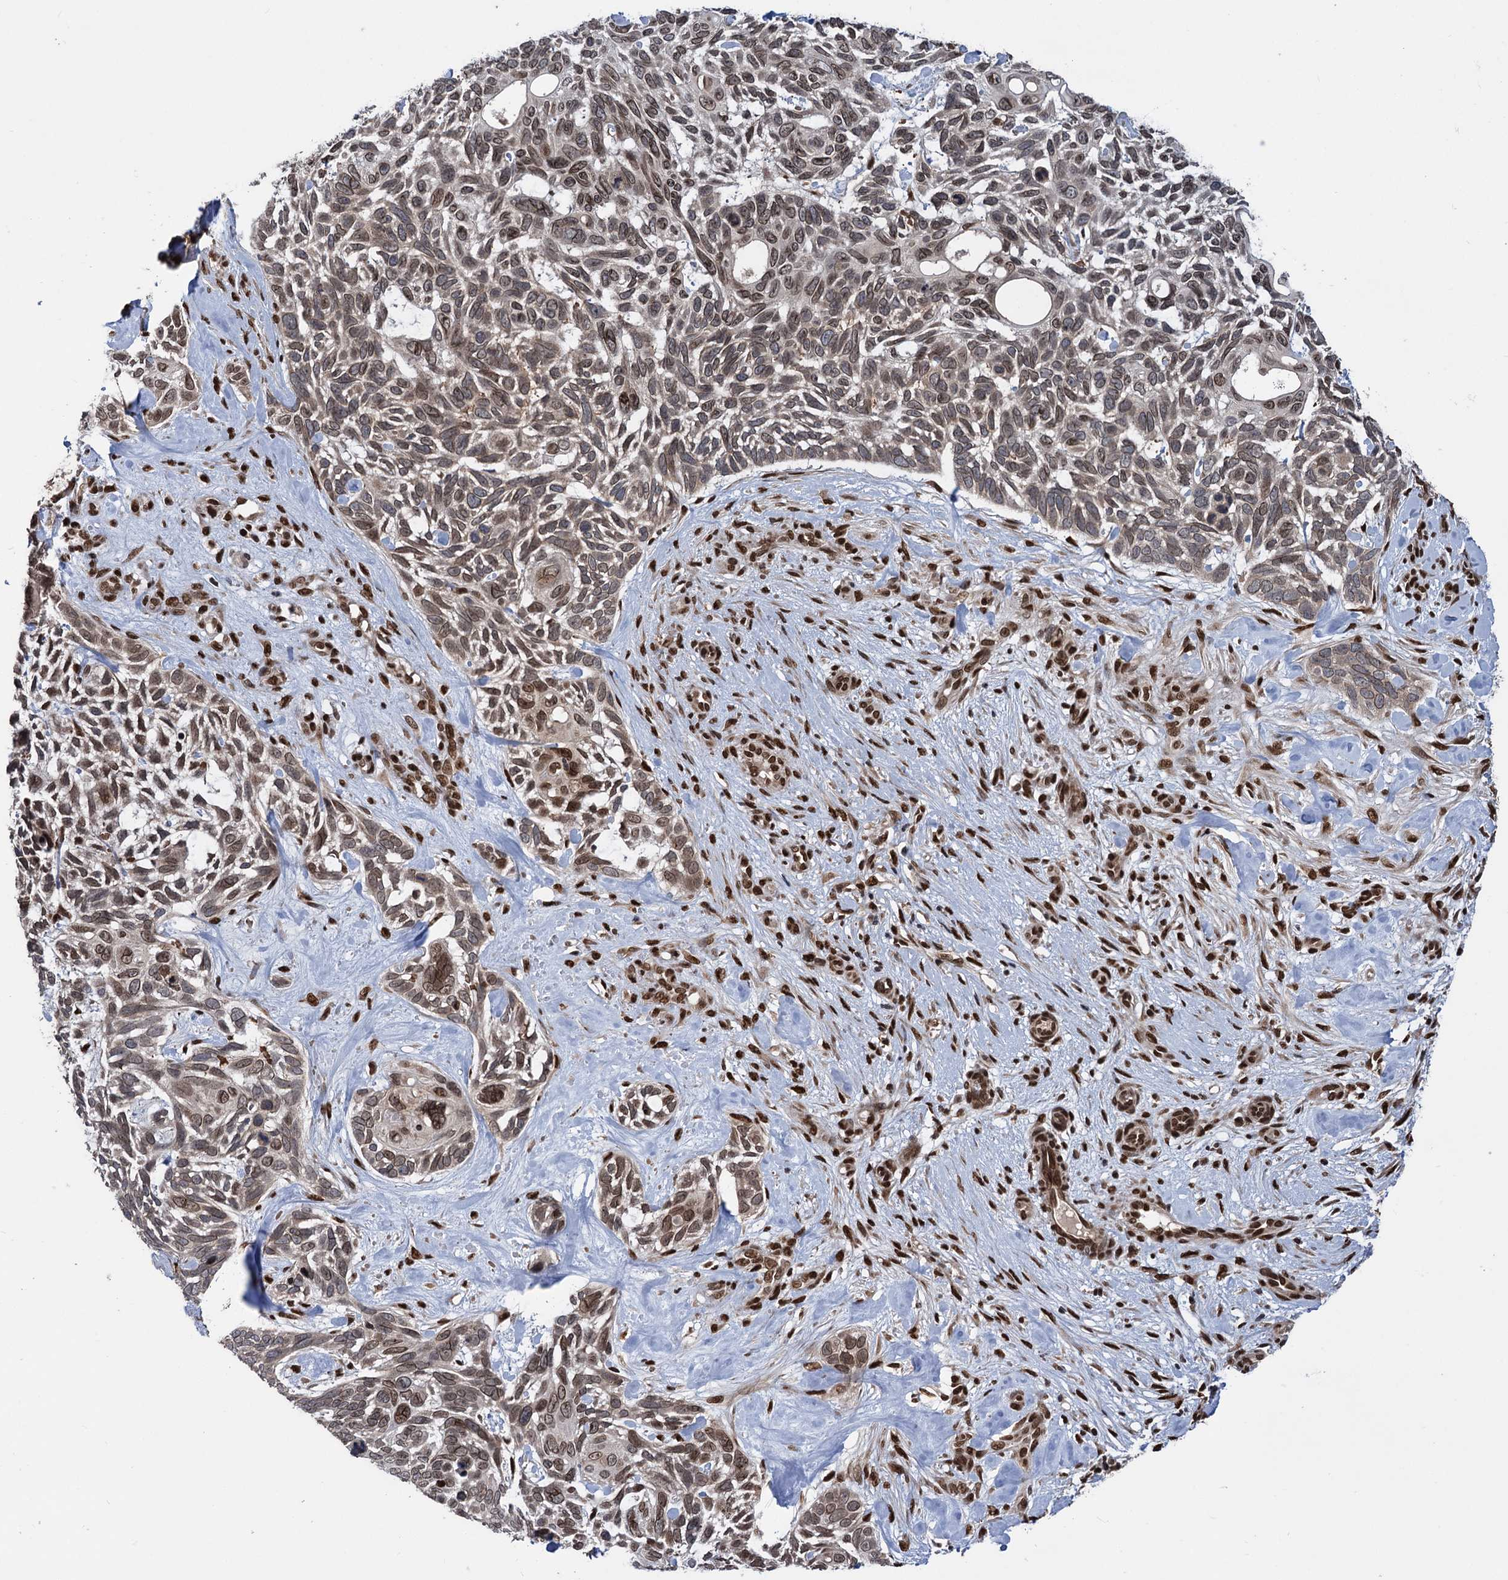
{"staining": {"intensity": "weak", "quantity": "25%-75%", "location": "nuclear"}, "tissue": "skin cancer", "cell_type": "Tumor cells", "image_type": "cancer", "snomed": [{"axis": "morphology", "description": "Basal cell carcinoma"}, {"axis": "topography", "description": "Skin"}], "caption": "The photomicrograph displays immunohistochemical staining of skin basal cell carcinoma. There is weak nuclear positivity is appreciated in approximately 25%-75% of tumor cells.", "gene": "MESD", "patient": {"sex": "male", "age": 88}}